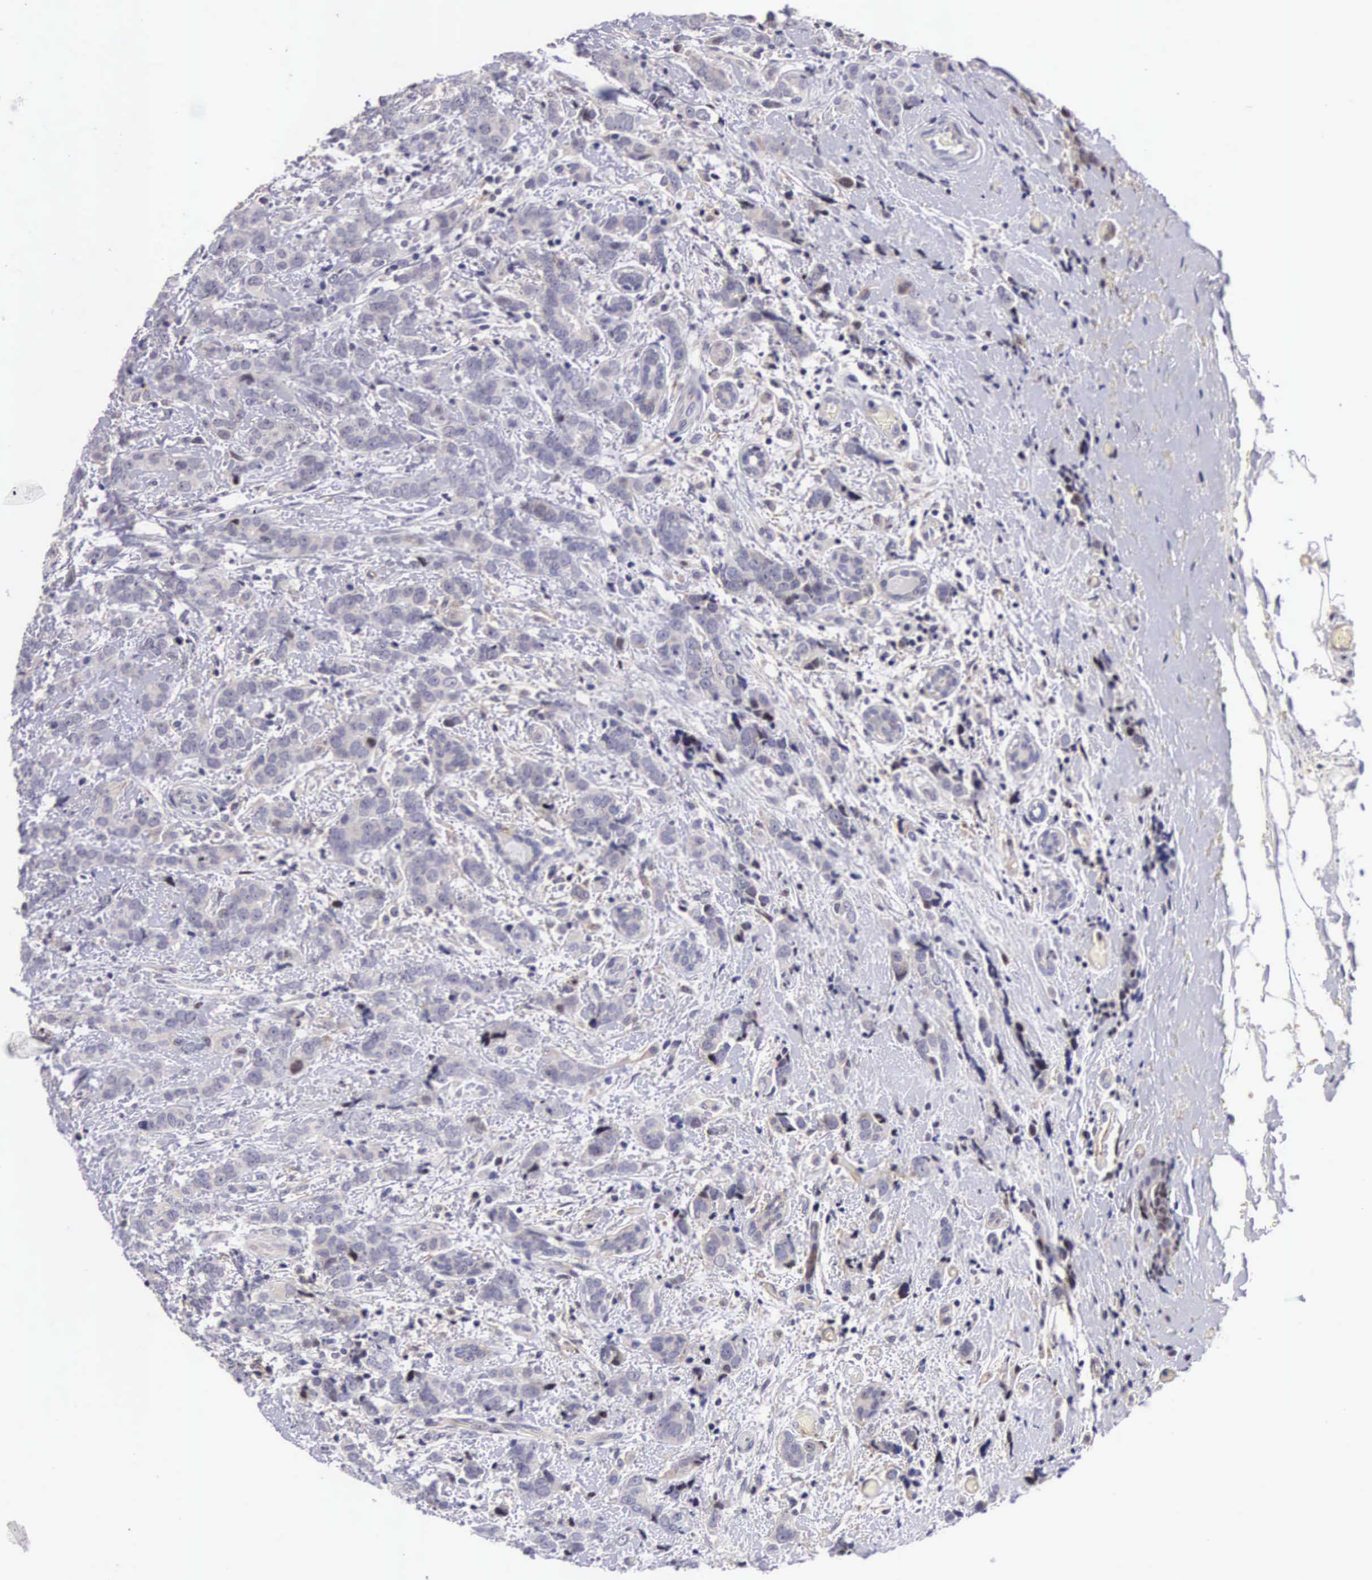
{"staining": {"intensity": "weak", "quantity": "<25%", "location": "cytoplasmic/membranous"}, "tissue": "breast cancer", "cell_type": "Tumor cells", "image_type": "cancer", "snomed": [{"axis": "morphology", "description": "Duct carcinoma"}, {"axis": "topography", "description": "Breast"}], "caption": "Immunohistochemistry (IHC) micrograph of human invasive ductal carcinoma (breast) stained for a protein (brown), which demonstrates no staining in tumor cells. Nuclei are stained in blue.", "gene": "EMID1", "patient": {"sex": "female", "age": 53}}